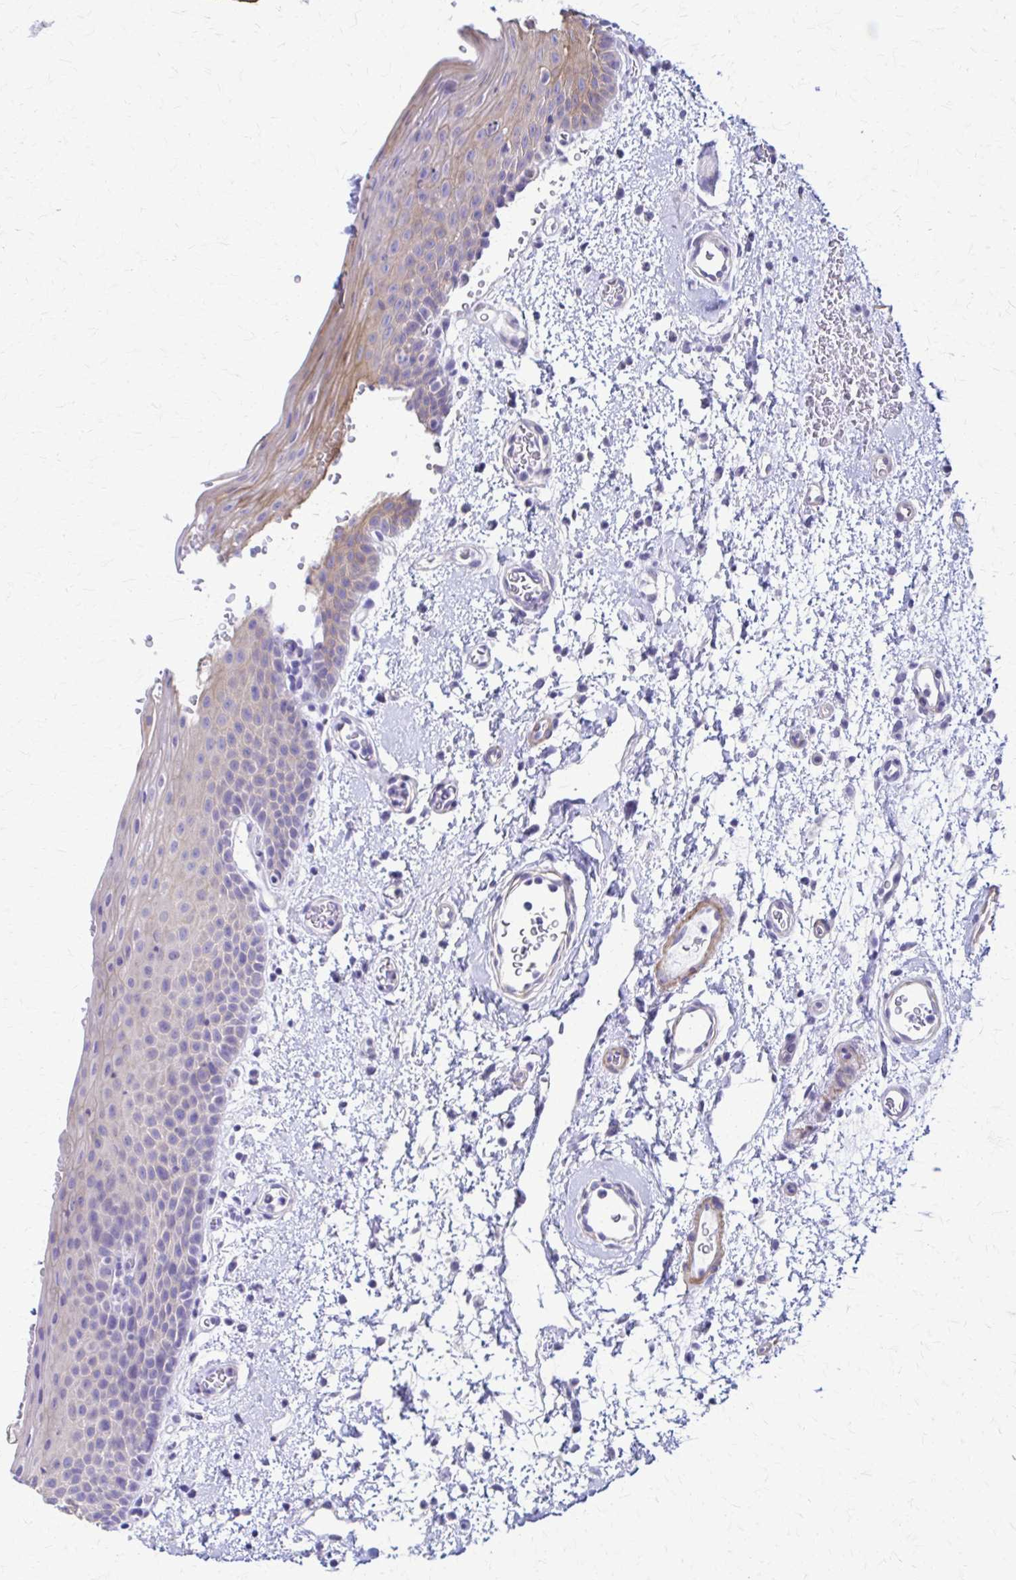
{"staining": {"intensity": "weak", "quantity": "25%-75%", "location": "cytoplasmic/membranous"}, "tissue": "oral mucosa", "cell_type": "Squamous epithelial cells", "image_type": "normal", "snomed": [{"axis": "morphology", "description": "Normal tissue, NOS"}, {"axis": "topography", "description": "Oral tissue"}, {"axis": "topography", "description": "Head-Neck"}], "caption": "DAB (3,3'-diaminobenzidine) immunohistochemical staining of benign oral mucosa shows weak cytoplasmic/membranous protein staining in about 25%-75% of squamous epithelial cells. Immunohistochemistry stains the protein in brown and the nuclei are stained blue.", "gene": "DSP", "patient": {"sex": "female", "age": 55}}